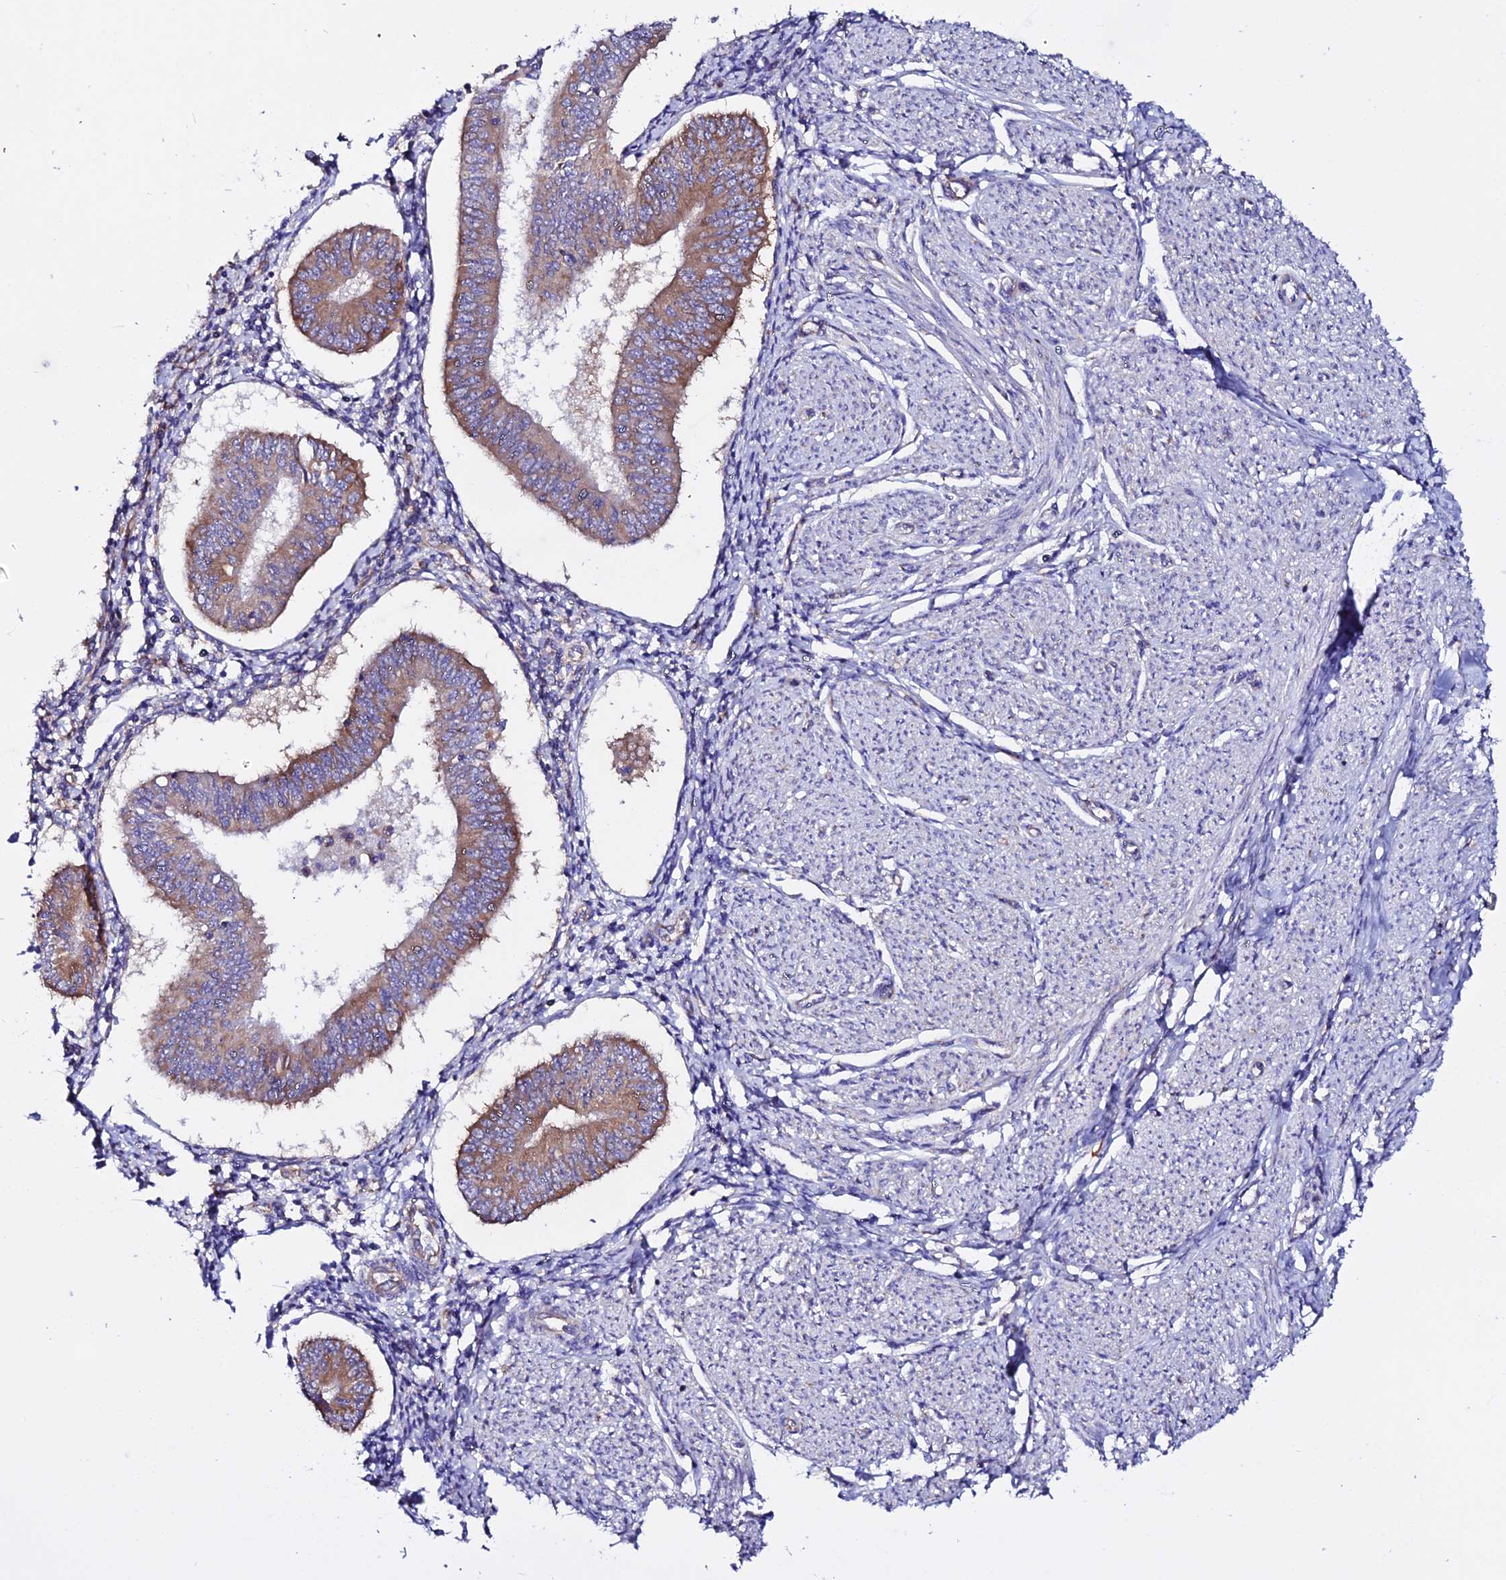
{"staining": {"intensity": "moderate", "quantity": ">75%", "location": "cytoplasmic/membranous"}, "tissue": "endometrial cancer", "cell_type": "Tumor cells", "image_type": "cancer", "snomed": [{"axis": "morphology", "description": "Adenocarcinoma, NOS"}, {"axis": "topography", "description": "Endometrium"}], "caption": "Endometrial cancer was stained to show a protein in brown. There is medium levels of moderate cytoplasmic/membranous staining in about >75% of tumor cells.", "gene": "EEF1G", "patient": {"sex": "female", "age": 58}}